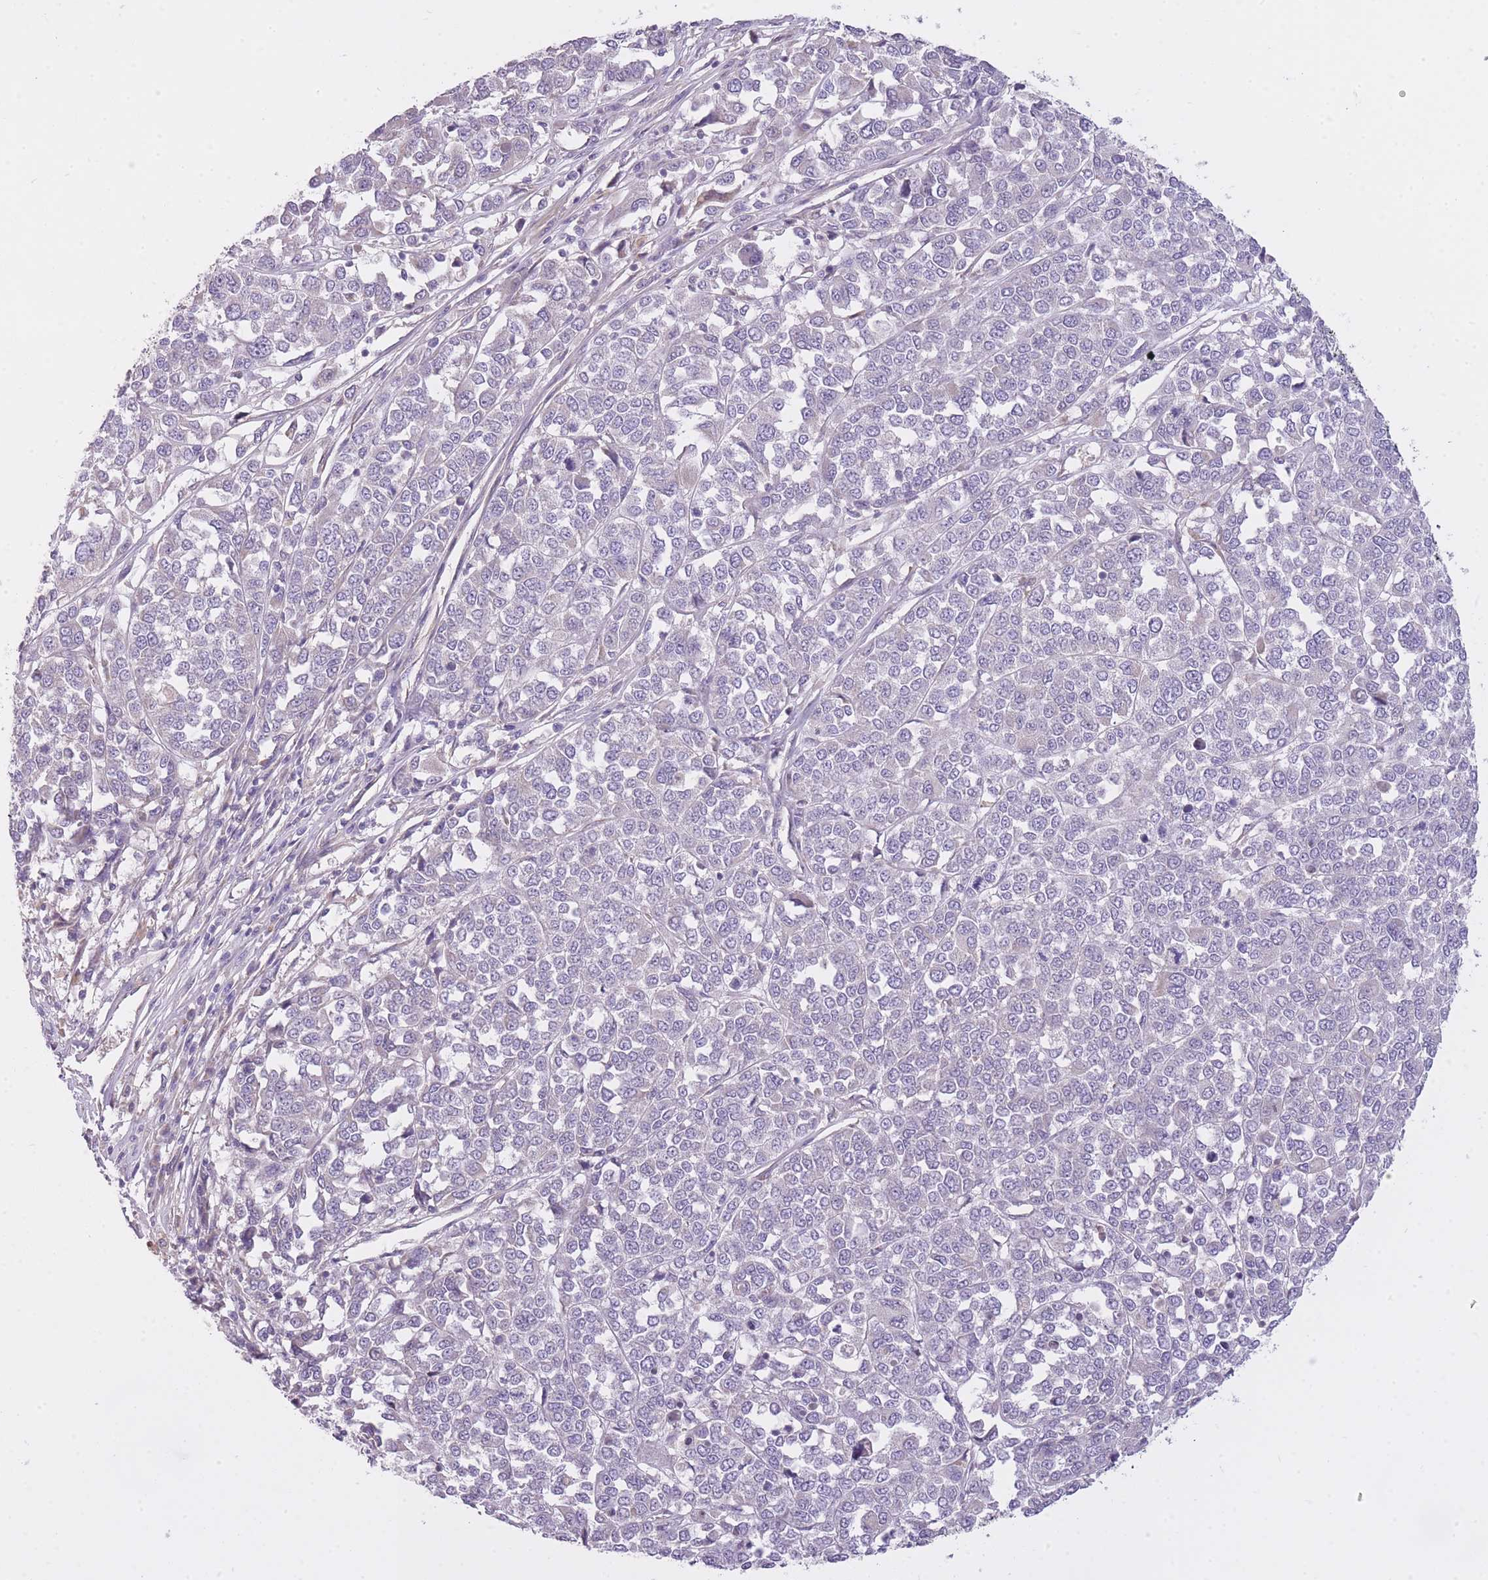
{"staining": {"intensity": "negative", "quantity": "none", "location": "none"}, "tissue": "melanoma", "cell_type": "Tumor cells", "image_type": "cancer", "snomed": [{"axis": "morphology", "description": "Malignant melanoma, Metastatic site"}, {"axis": "topography", "description": "Lymph node"}], "caption": "A micrograph of malignant melanoma (metastatic site) stained for a protein reveals no brown staining in tumor cells. The staining is performed using DAB brown chromogen with nuclei counter-stained in using hematoxylin.", "gene": "REV1", "patient": {"sex": "male", "age": 44}}